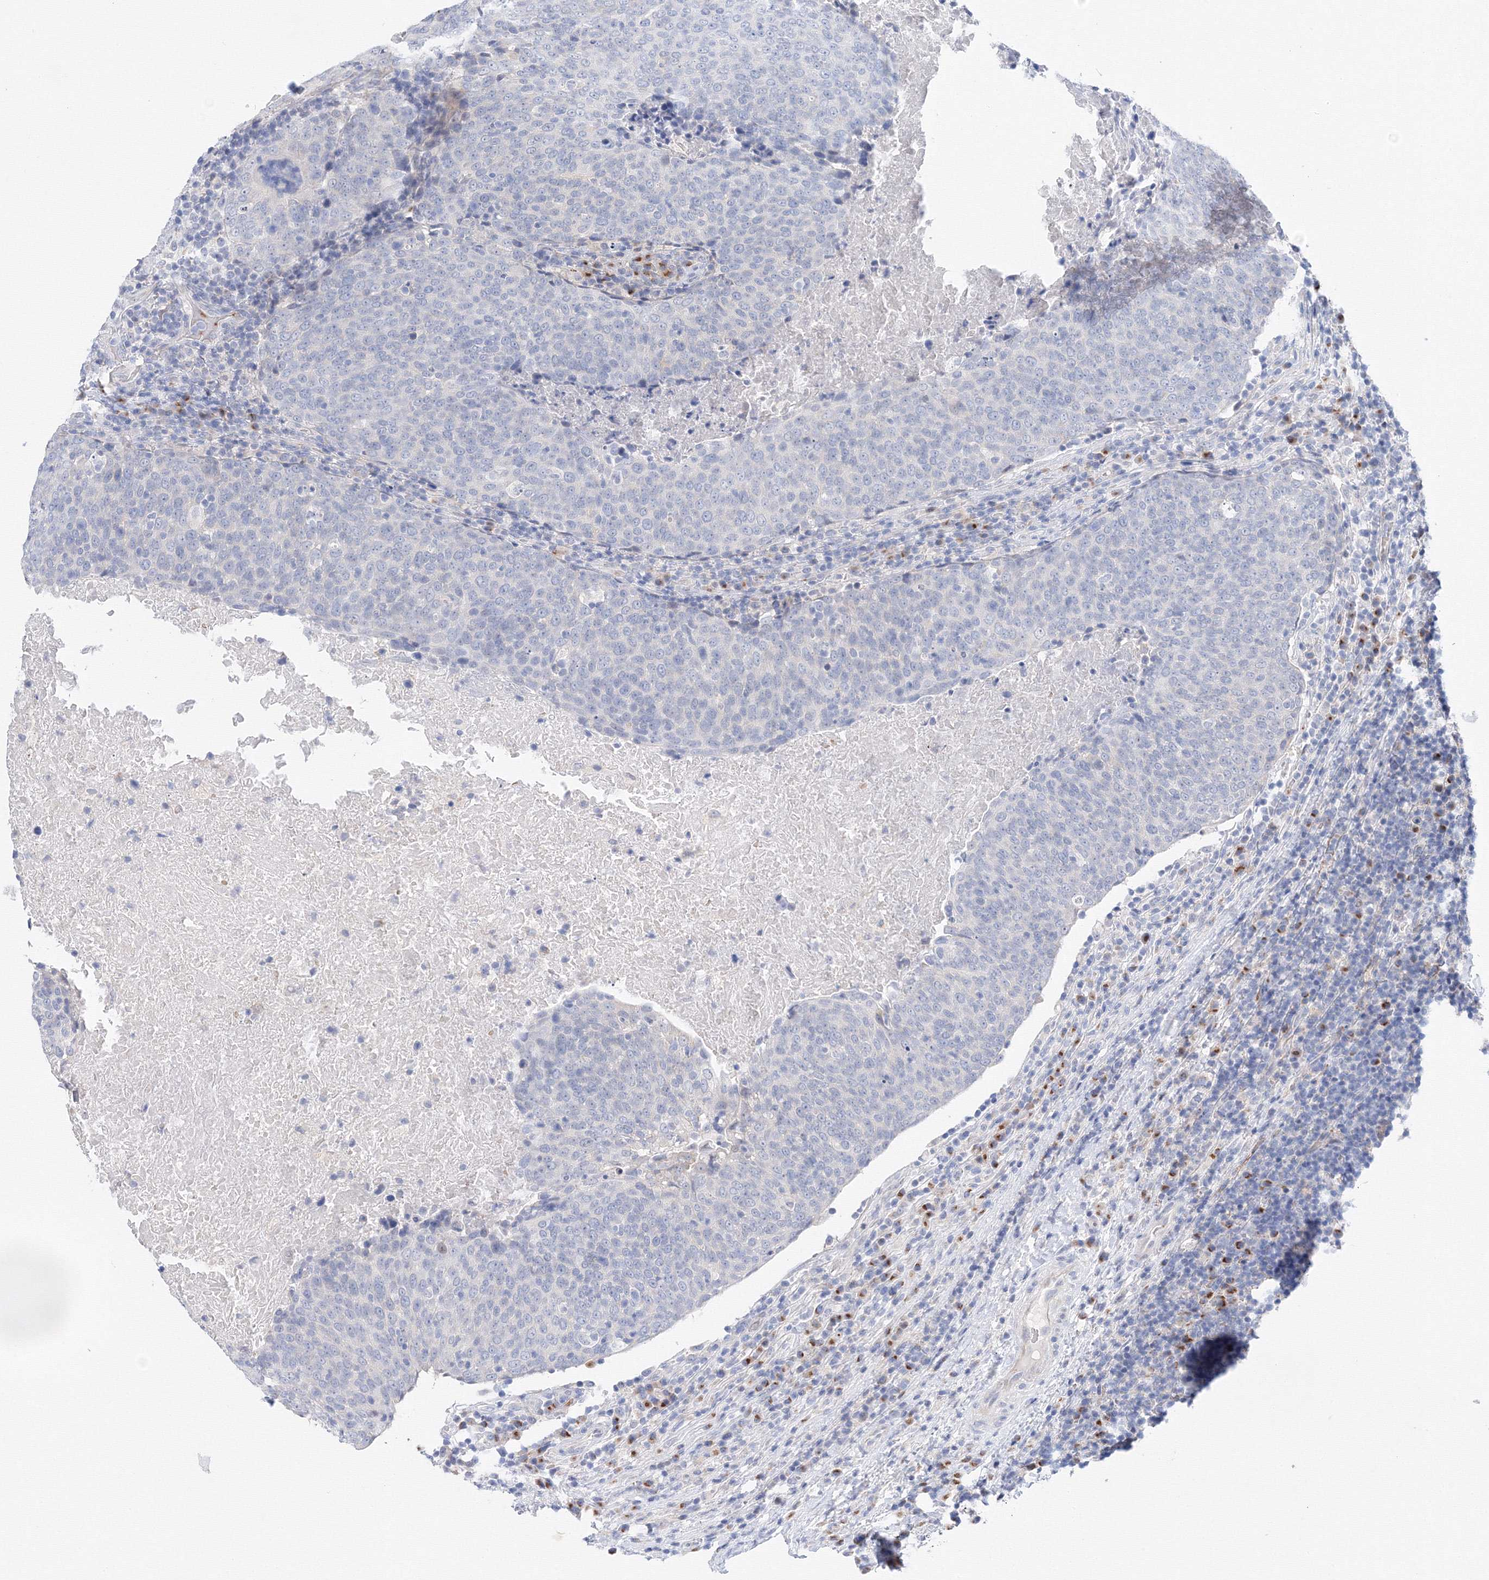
{"staining": {"intensity": "negative", "quantity": "none", "location": "none"}, "tissue": "head and neck cancer", "cell_type": "Tumor cells", "image_type": "cancer", "snomed": [{"axis": "morphology", "description": "Squamous cell carcinoma, NOS"}, {"axis": "morphology", "description": "Squamous cell carcinoma, metastatic, NOS"}, {"axis": "topography", "description": "Lymph node"}, {"axis": "topography", "description": "Head-Neck"}], "caption": "Immunohistochemical staining of human head and neck cancer (squamous cell carcinoma) displays no significant staining in tumor cells.", "gene": "TAMM41", "patient": {"sex": "male", "age": 62}}